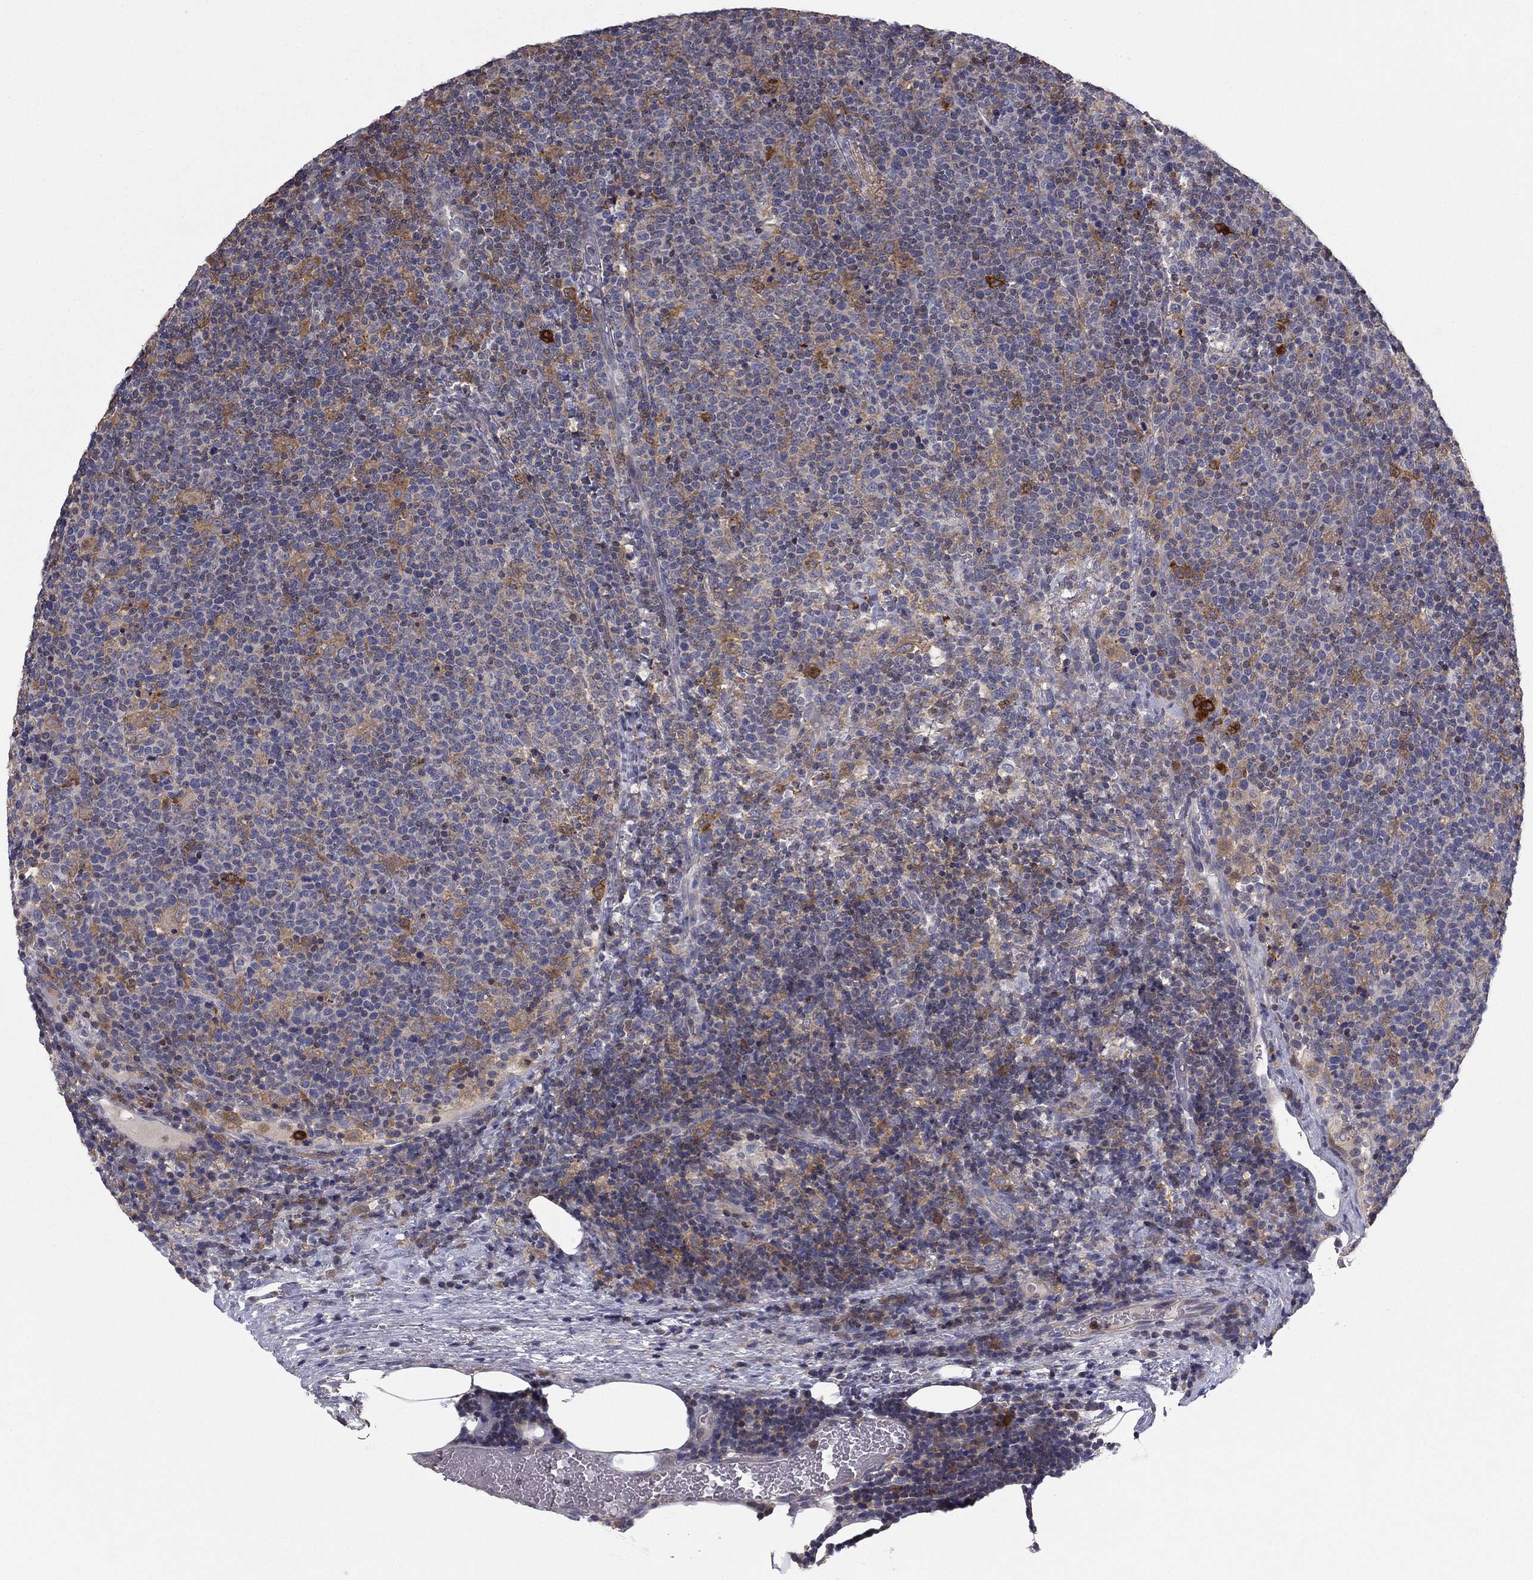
{"staining": {"intensity": "moderate", "quantity": "<25%", "location": "cytoplasmic/membranous"}, "tissue": "lymphoma", "cell_type": "Tumor cells", "image_type": "cancer", "snomed": [{"axis": "morphology", "description": "Malignant lymphoma, non-Hodgkin's type, High grade"}, {"axis": "topography", "description": "Lymph node"}], "caption": "Protein staining shows moderate cytoplasmic/membranous expression in about <25% of tumor cells in lymphoma.", "gene": "PLCB2", "patient": {"sex": "male", "age": 61}}